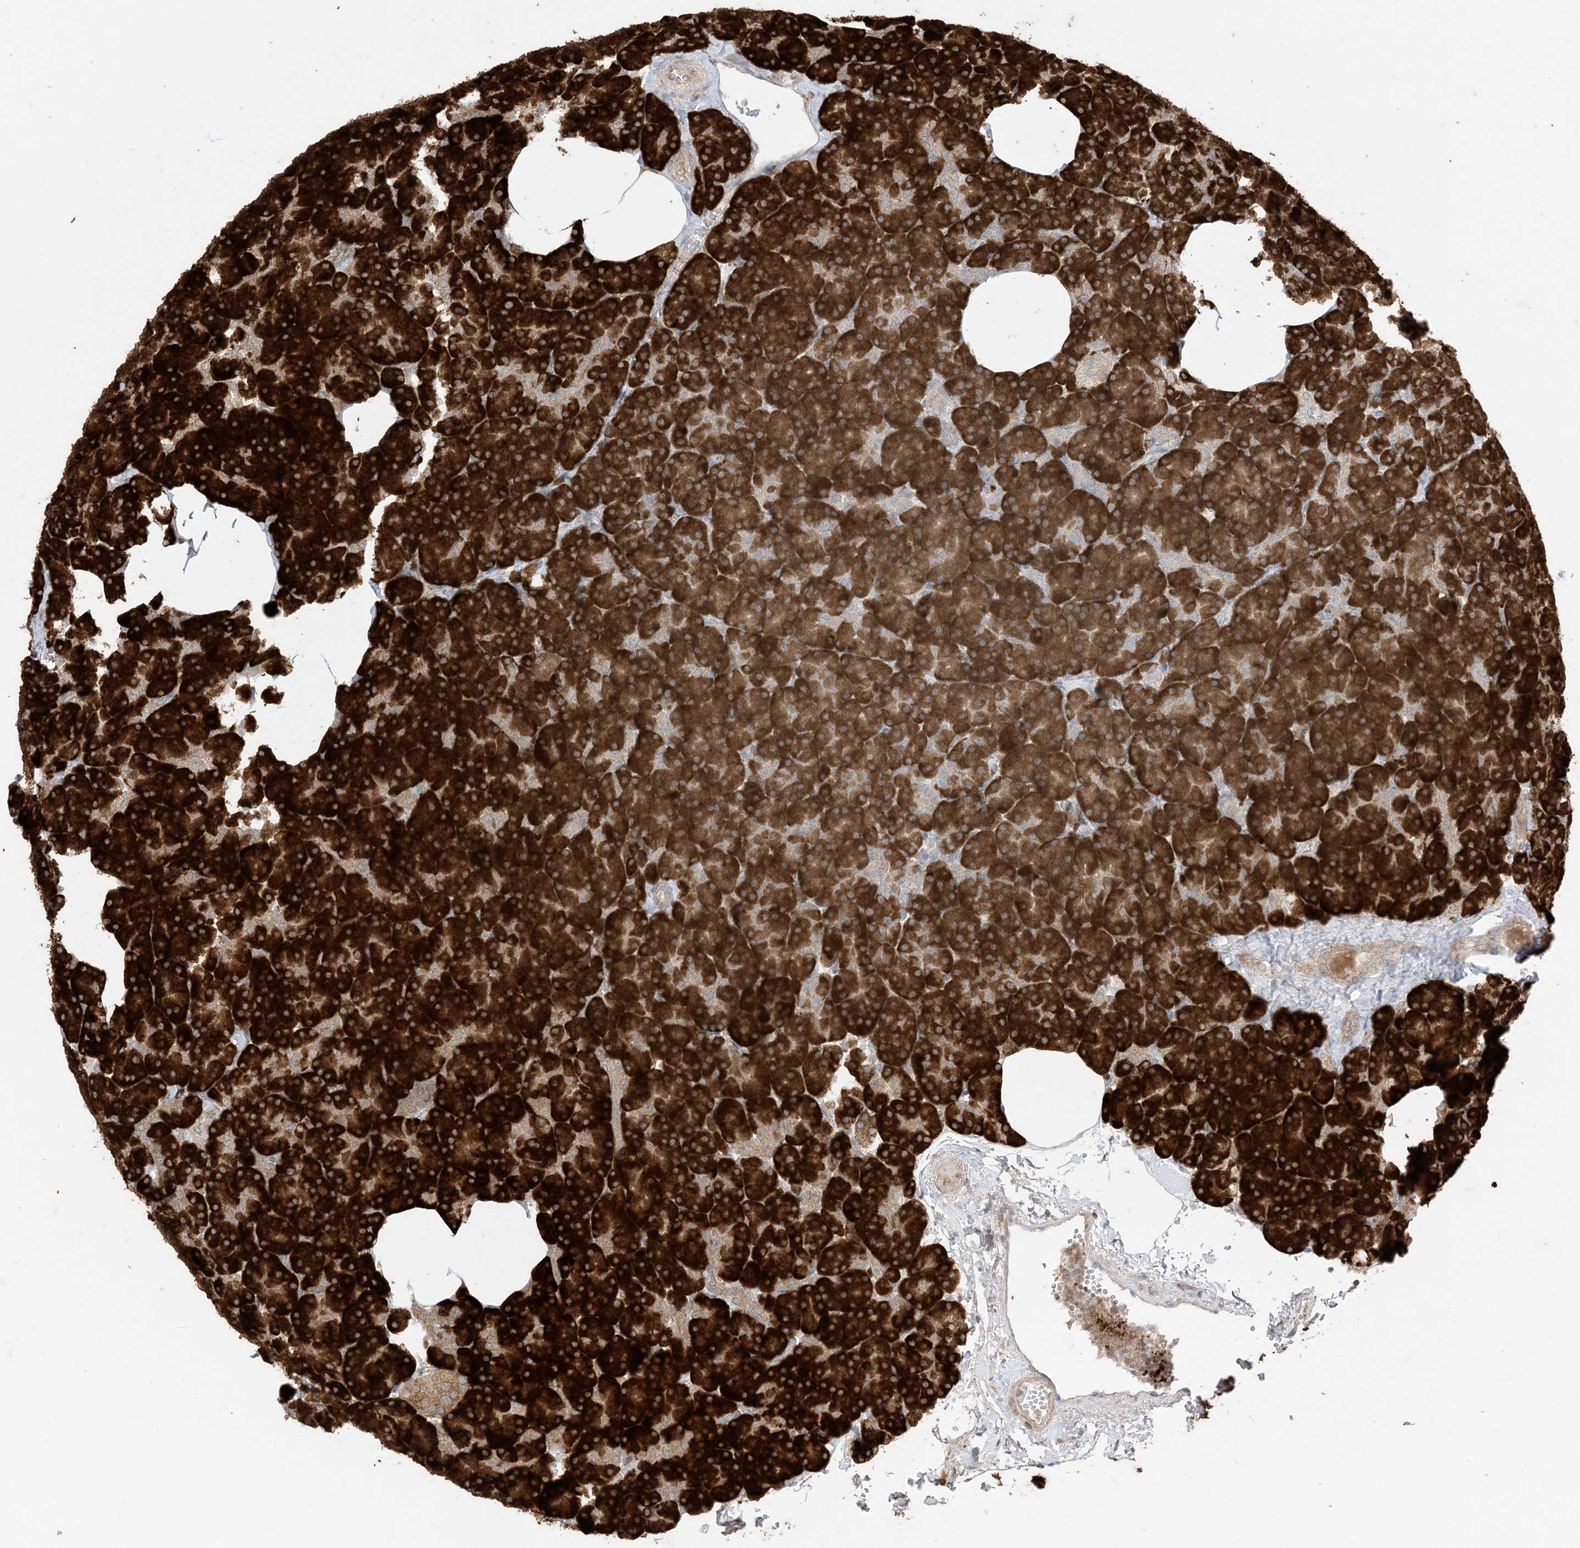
{"staining": {"intensity": "strong", "quantity": ">75%", "location": "cytoplasmic/membranous"}, "tissue": "pancreas", "cell_type": "Exocrine glandular cells", "image_type": "normal", "snomed": [{"axis": "morphology", "description": "Normal tissue, NOS"}, {"axis": "morphology", "description": "Carcinoid, malignant, NOS"}, {"axis": "topography", "description": "Pancreas"}], "caption": "High-power microscopy captured an IHC histopathology image of unremarkable pancreas, revealing strong cytoplasmic/membranous staining in about >75% of exocrine glandular cells. Using DAB (3,3'-diaminobenzidine) (brown) and hematoxylin (blue) stains, captured at high magnification using brightfield microscopy.", "gene": "ODC1", "patient": {"sex": "female", "age": 35}}